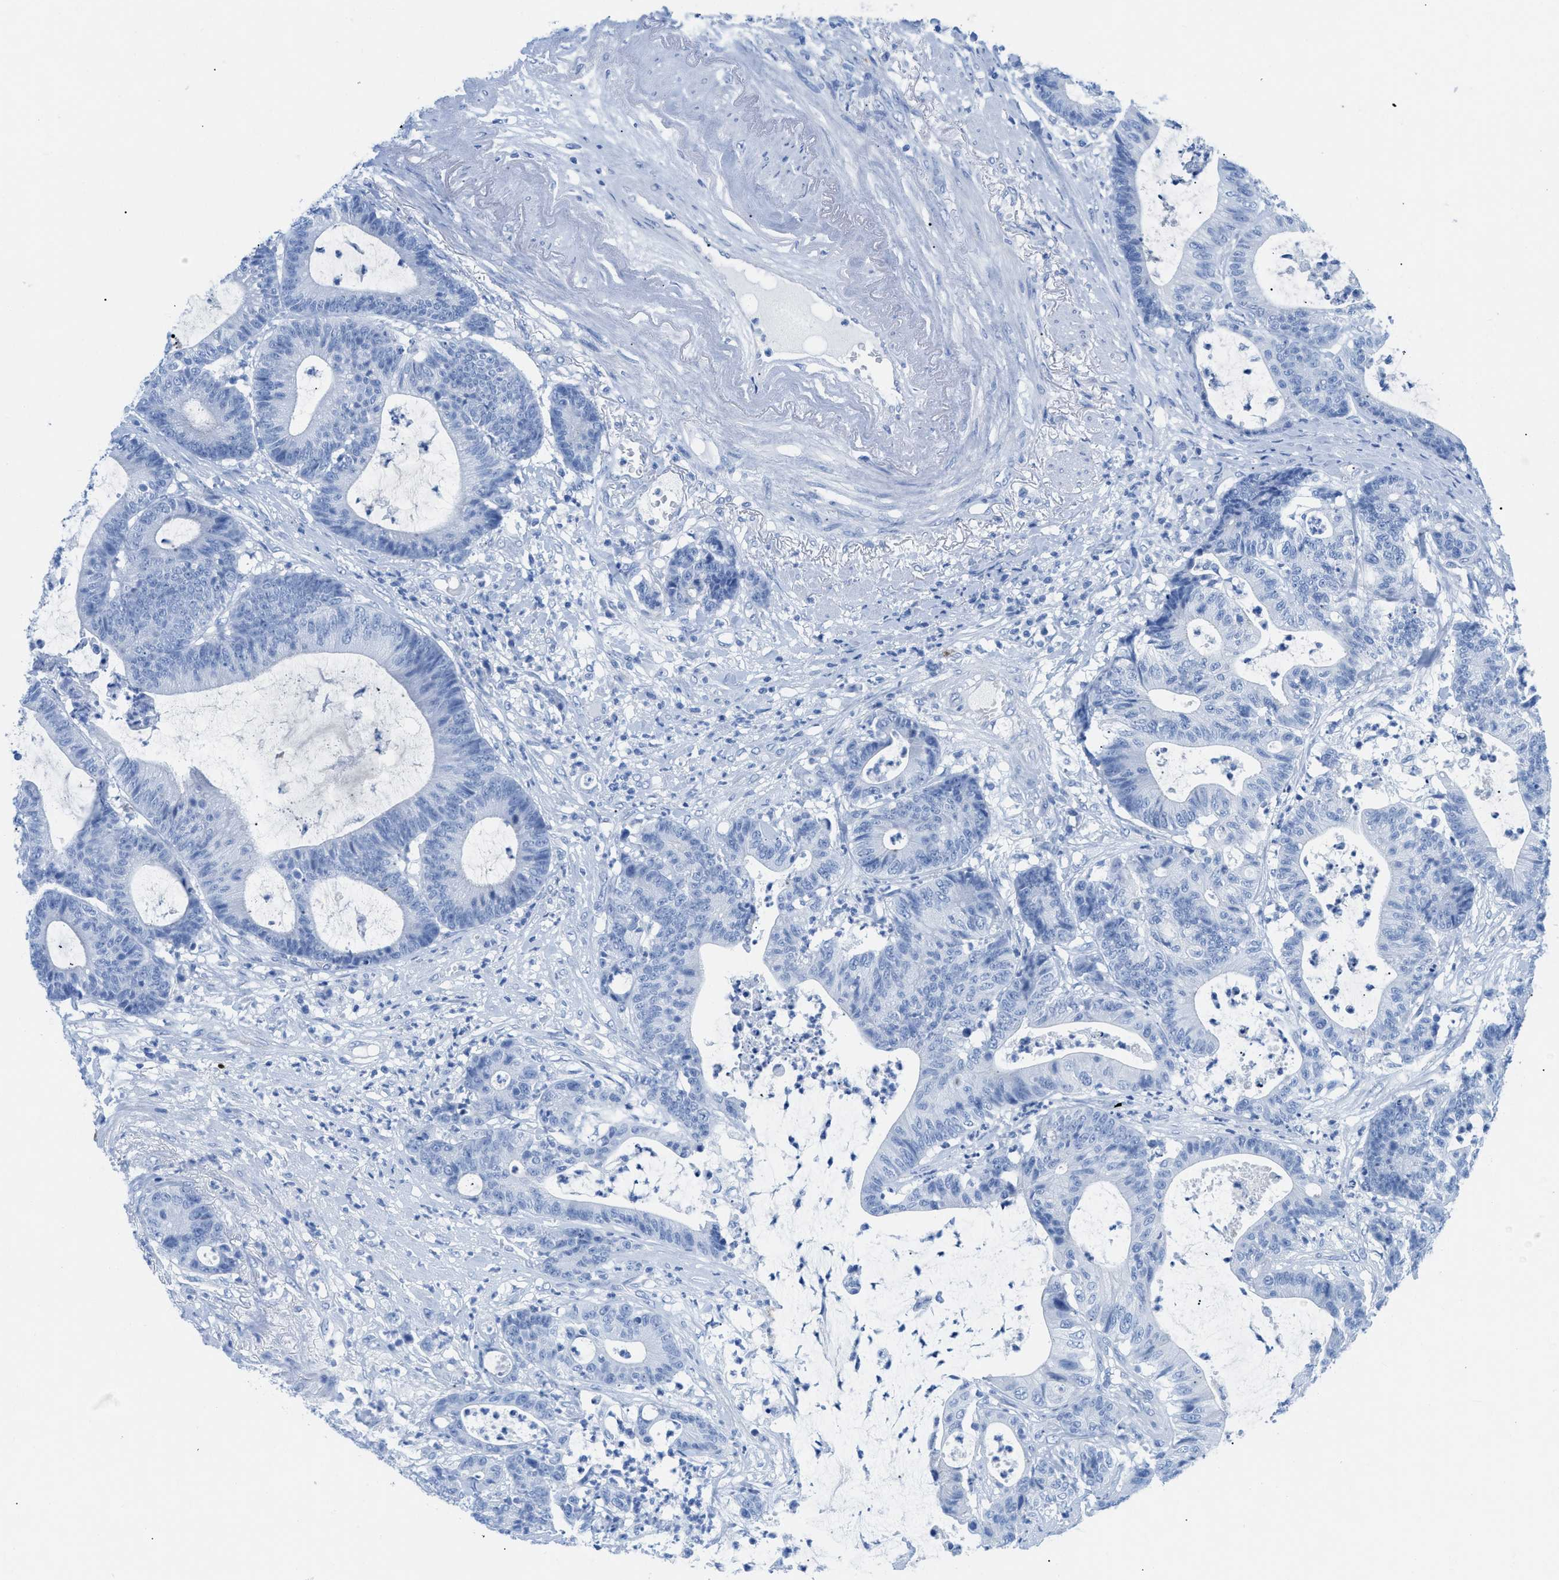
{"staining": {"intensity": "negative", "quantity": "none", "location": "none"}, "tissue": "colorectal cancer", "cell_type": "Tumor cells", "image_type": "cancer", "snomed": [{"axis": "morphology", "description": "Adenocarcinoma, NOS"}, {"axis": "topography", "description": "Colon"}], "caption": "High magnification brightfield microscopy of colorectal cancer (adenocarcinoma) stained with DAB (3,3'-diaminobenzidine) (brown) and counterstained with hematoxylin (blue): tumor cells show no significant positivity.", "gene": "TCL1A", "patient": {"sex": "female", "age": 84}}